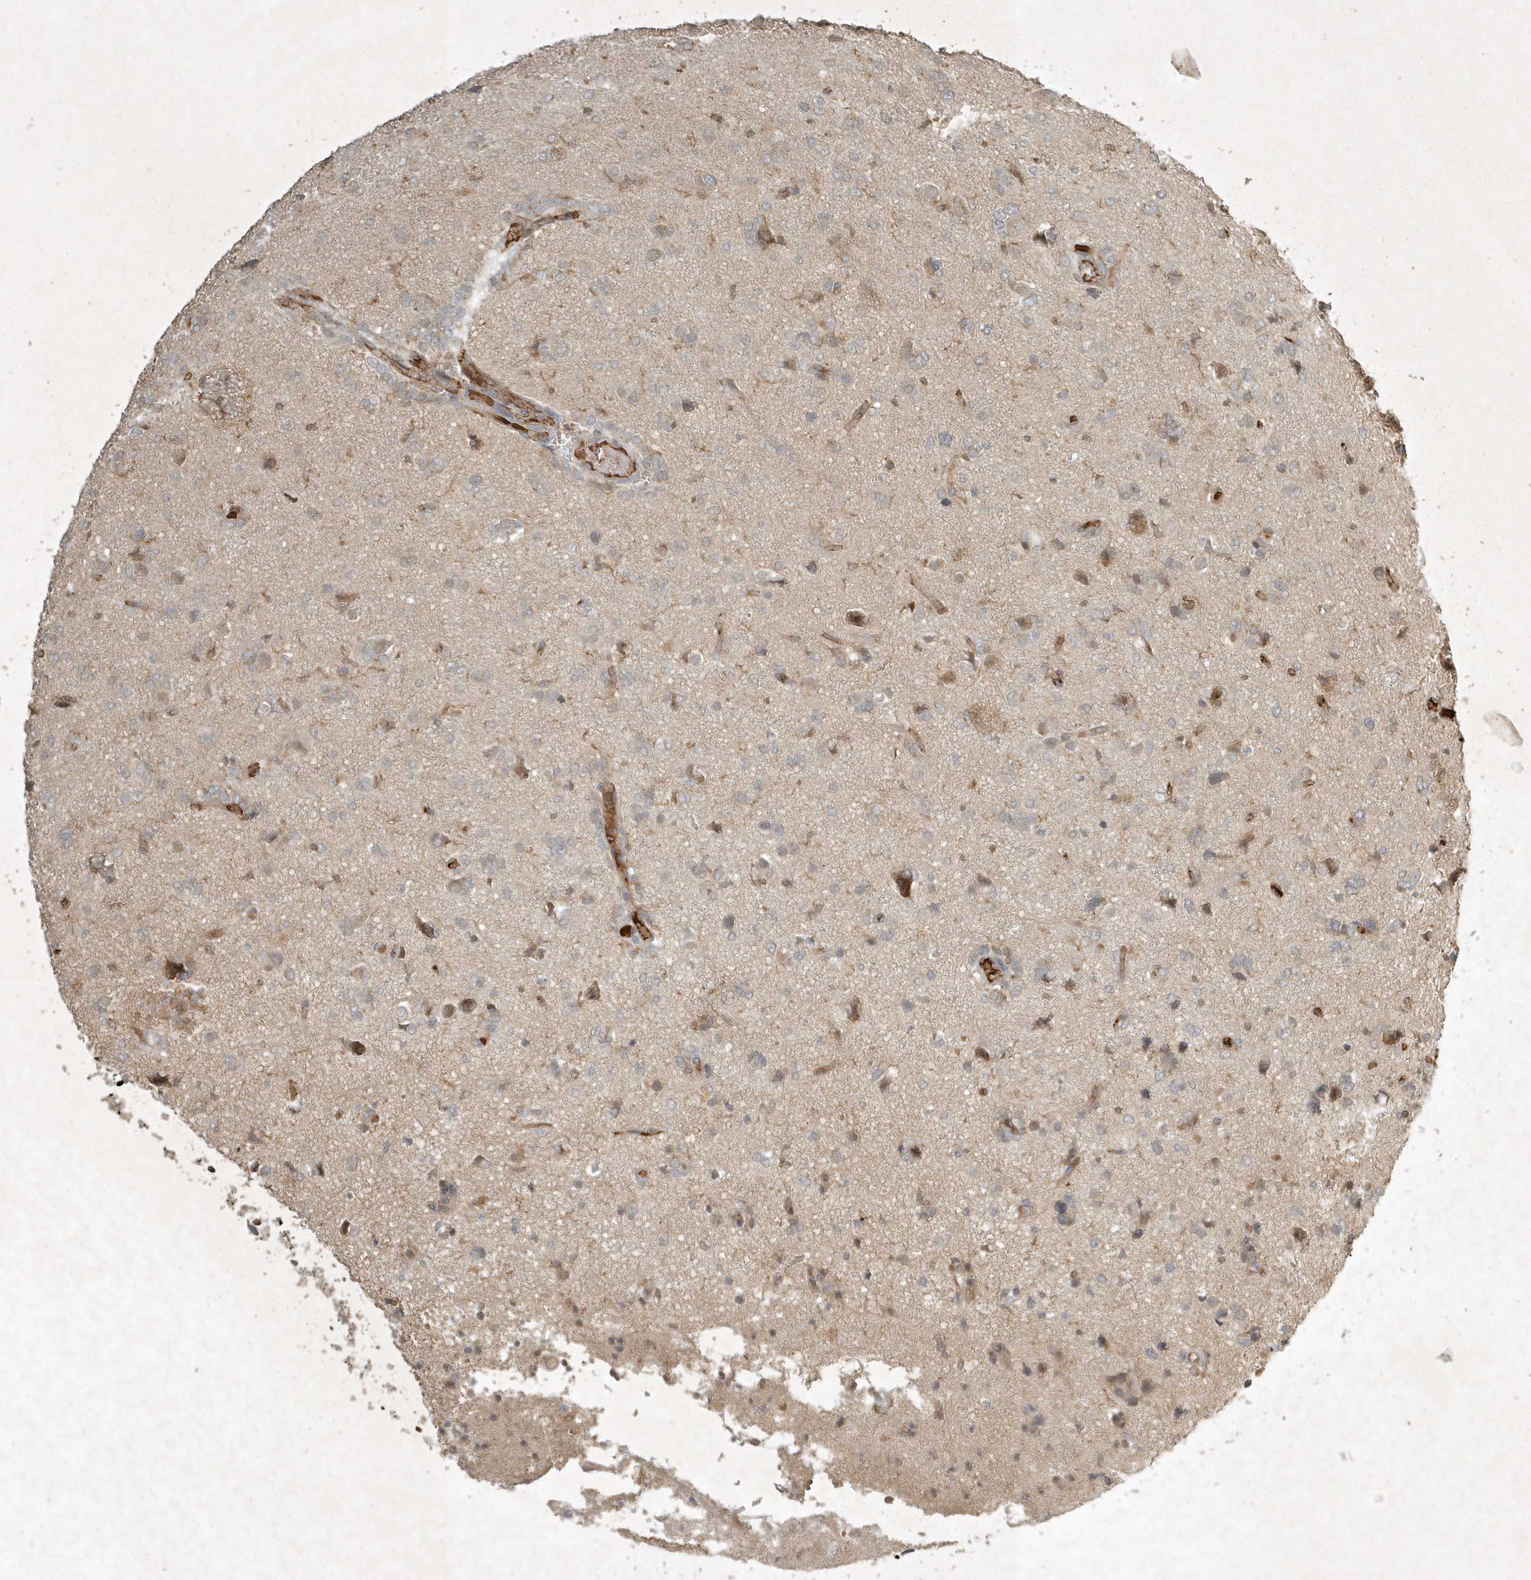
{"staining": {"intensity": "weak", "quantity": "<25%", "location": "cytoplasmic/membranous"}, "tissue": "glioma", "cell_type": "Tumor cells", "image_type": "cancer", "snomed": [{"axis": "morphology", "description": "Glioma, malignant, High grade"}, {"axis": "topography", "description": "Brain"}], "caption": "Immunohistochemistry (IHC) photomicrograph of neoplastic tissue: human malignant glioma (high-grade) stained with DAB (3,3'-diaminobenzidine) displays no significant protein staining in tumor cells.", "gene": "TNFAIP6", "patient": {"sex": "female", "age": 59}}